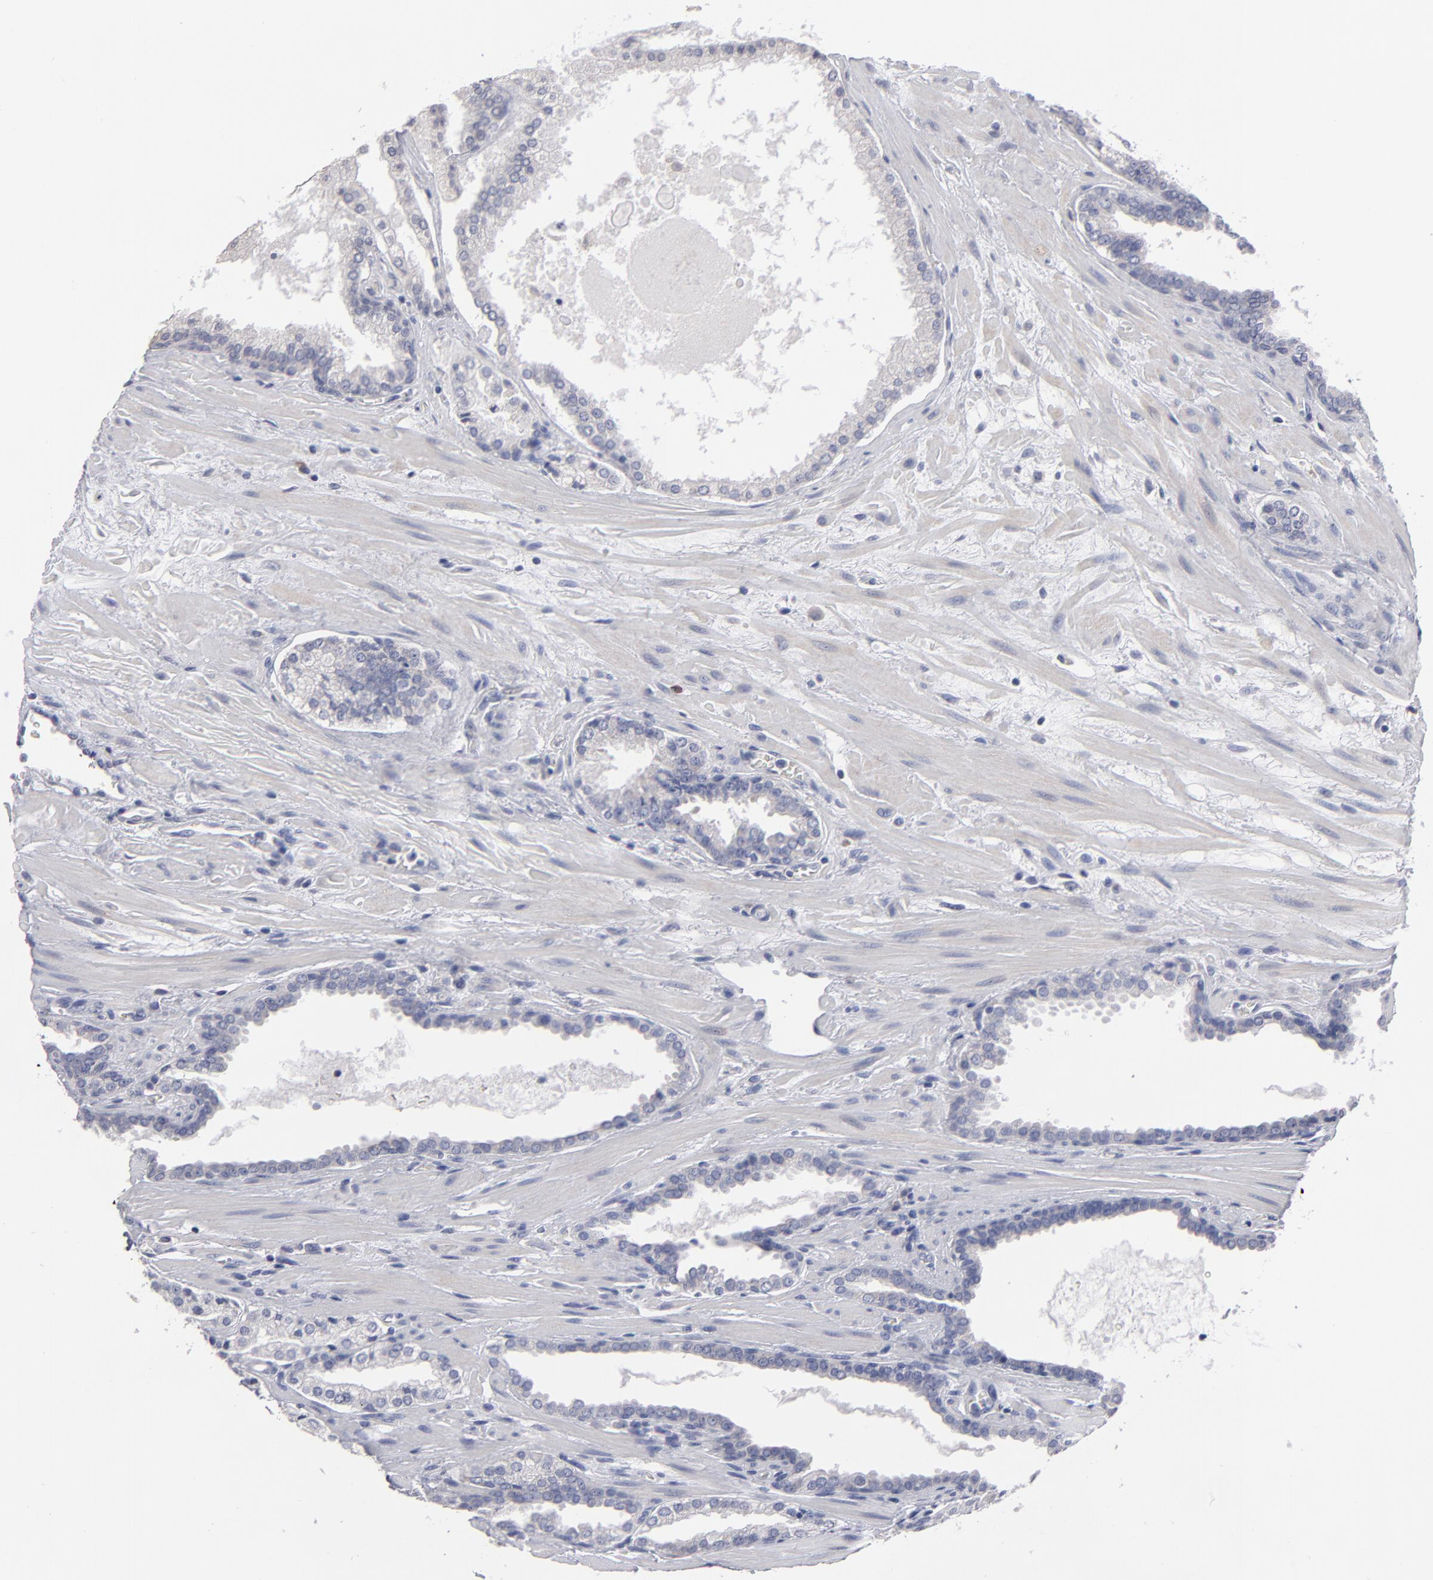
{"staining": {"intensity": "weak", "quantity": "<25%", "location": "cytoplasmic/membranous"}, "tissue": "prostate cancer", "cell_type": "Tumor cells", "image_type": "cancer", "snomed": [{"axis": "morphology", "description": "Adenocarcinoma, Medium grade"}, {"axis": "topography", "description": "Prostate"}], "caption": "Tumor cells are negative for protein expression in human adenocarcinoma (medium-grade) (prostate). (Immunohistochemistry, brightfield microscopy, high magnification).", "gene": "CCDC80", "patient": {"sex": "male", "age": 60}}